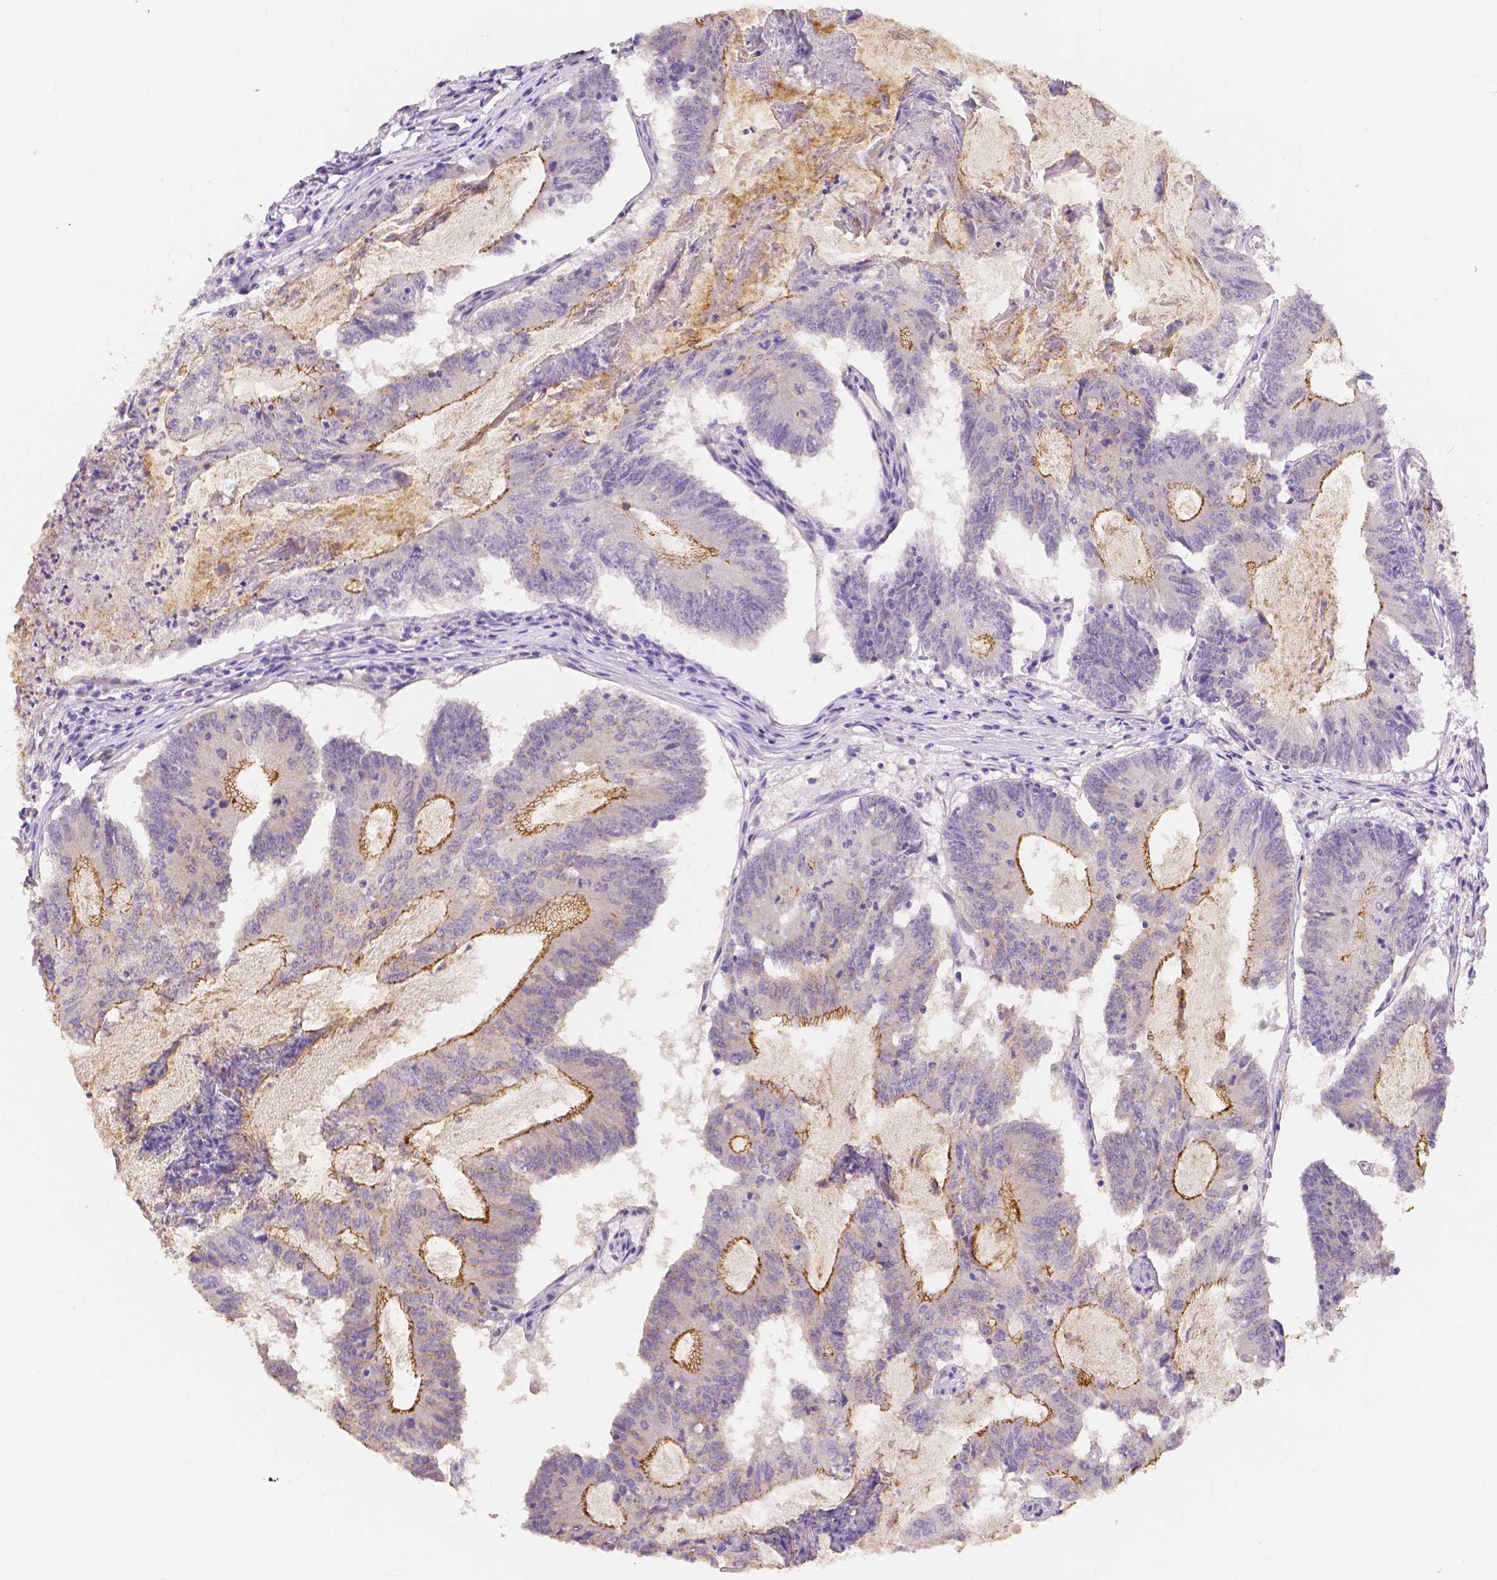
{"staining": {"intensity": "moderate", "quantity": "25%-75%", "location": "cytoplasmic/membranous"}, "tissue": "colorectal cancer", "cell_type": "Tumor cells", "image_type": "cancer", "snomed": [{"axis": "morphology", "description": "Adenocarcinoma, NOS"}, {"axis": "topography", "description": "Colon"}], "caption": "Tumor cells exhibit moderate cytoplasmic/membranous staining in approximately 25%-75% of cells in adenocarcinoma (colorectal).", "gene": "OCLN", "patient": {"sex": "female", "age": 70}}